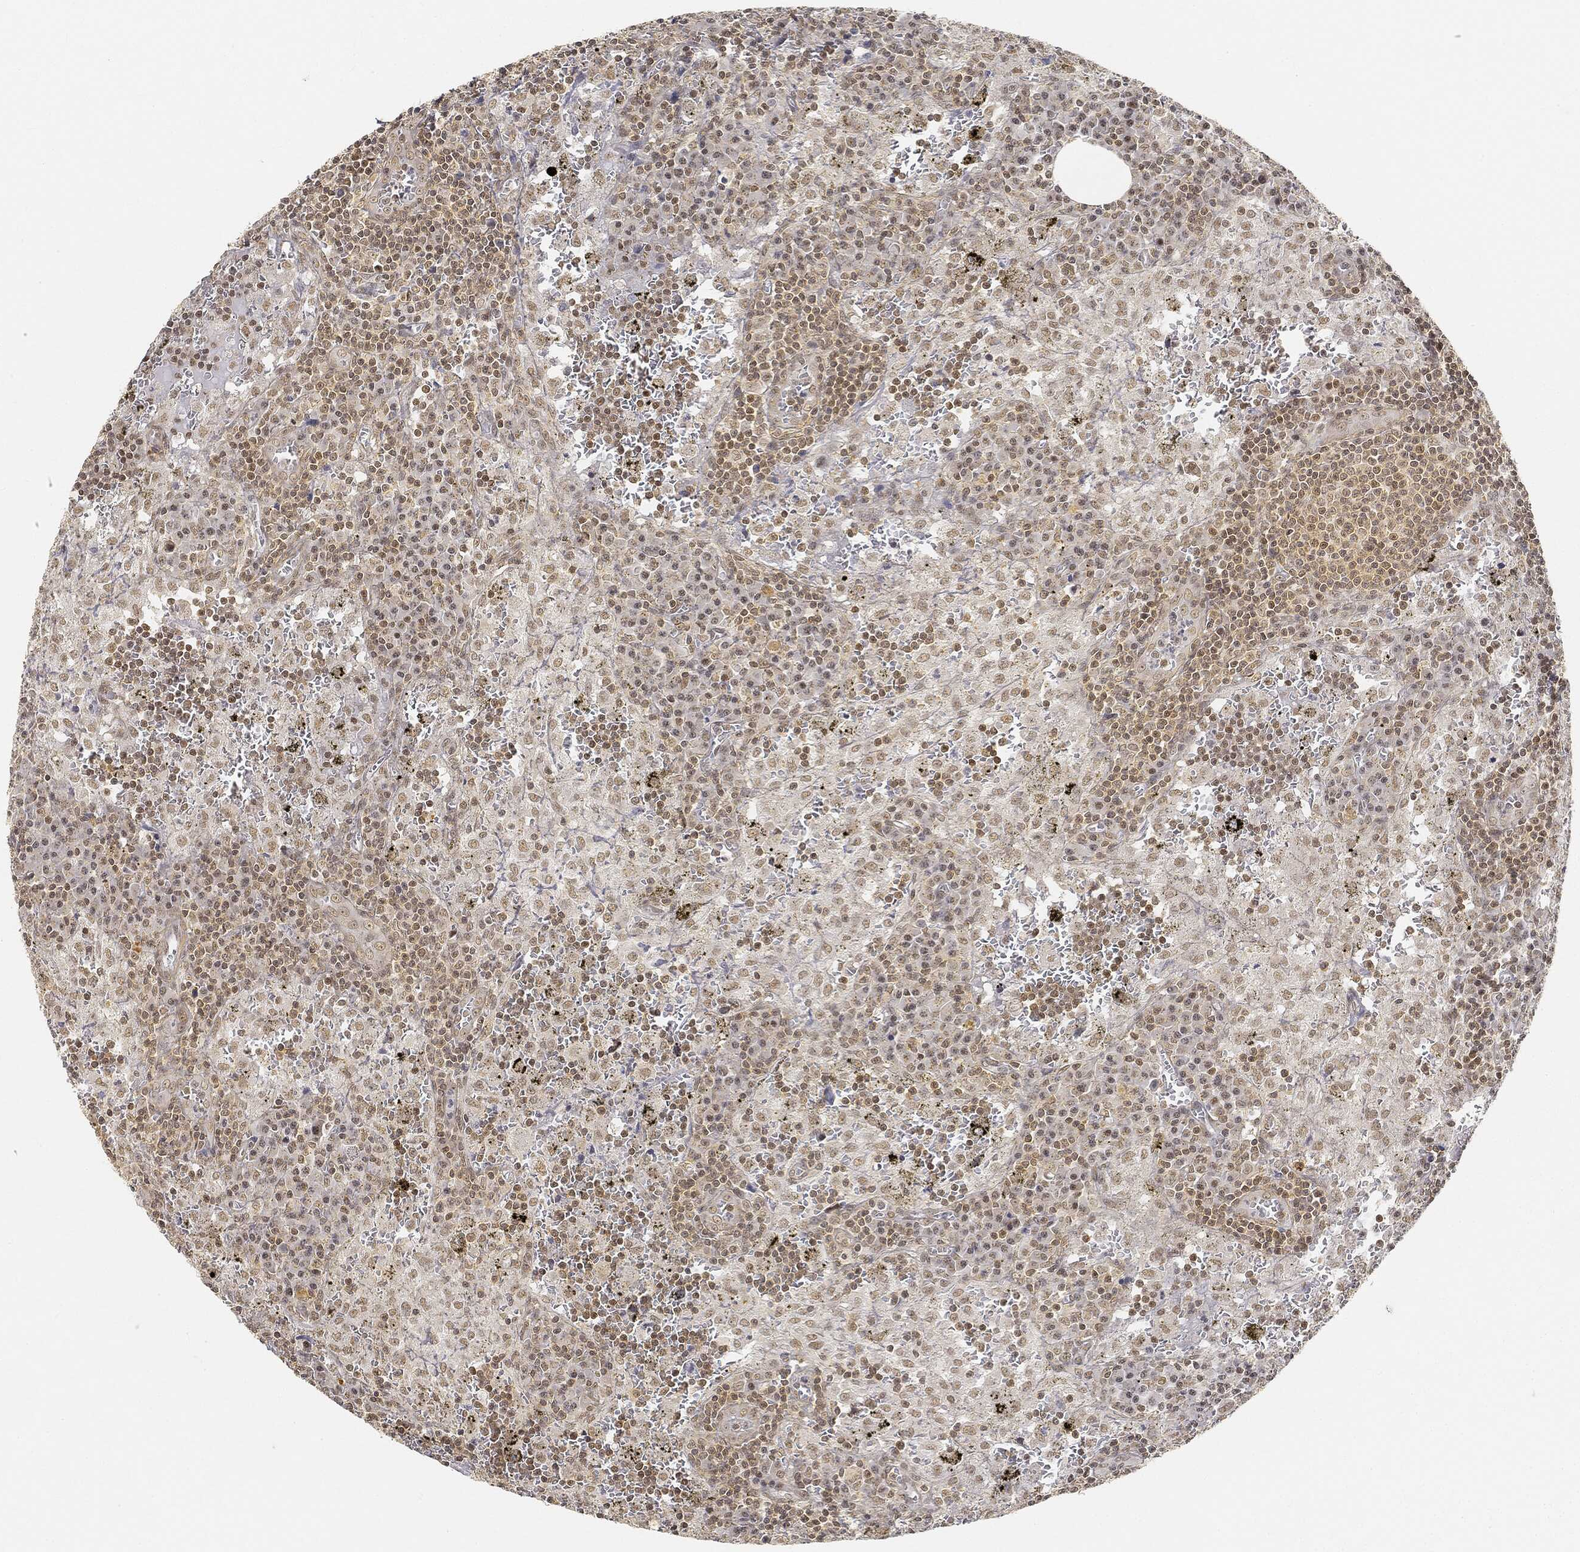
{"staining": {"intensity": "weak", "quantity": "25%-75%", "location": "nuclear"}, "tissue": "lymph node", "cell_type": "Germinal center cells", "image_type": "normal", "snomed": [{"axis": "morphology", "description": "Normal tissue, NOS"}, {"axis": "topography", "description": "Lymph node"}], "caption": "Normal lymph node shows weak nuclear positivity in approximately 25%-75% of germinal center cells, visualized by immunohistochemistry.", "gene": "RSRC2", "patient": {"sex": "male", "age": 62}}